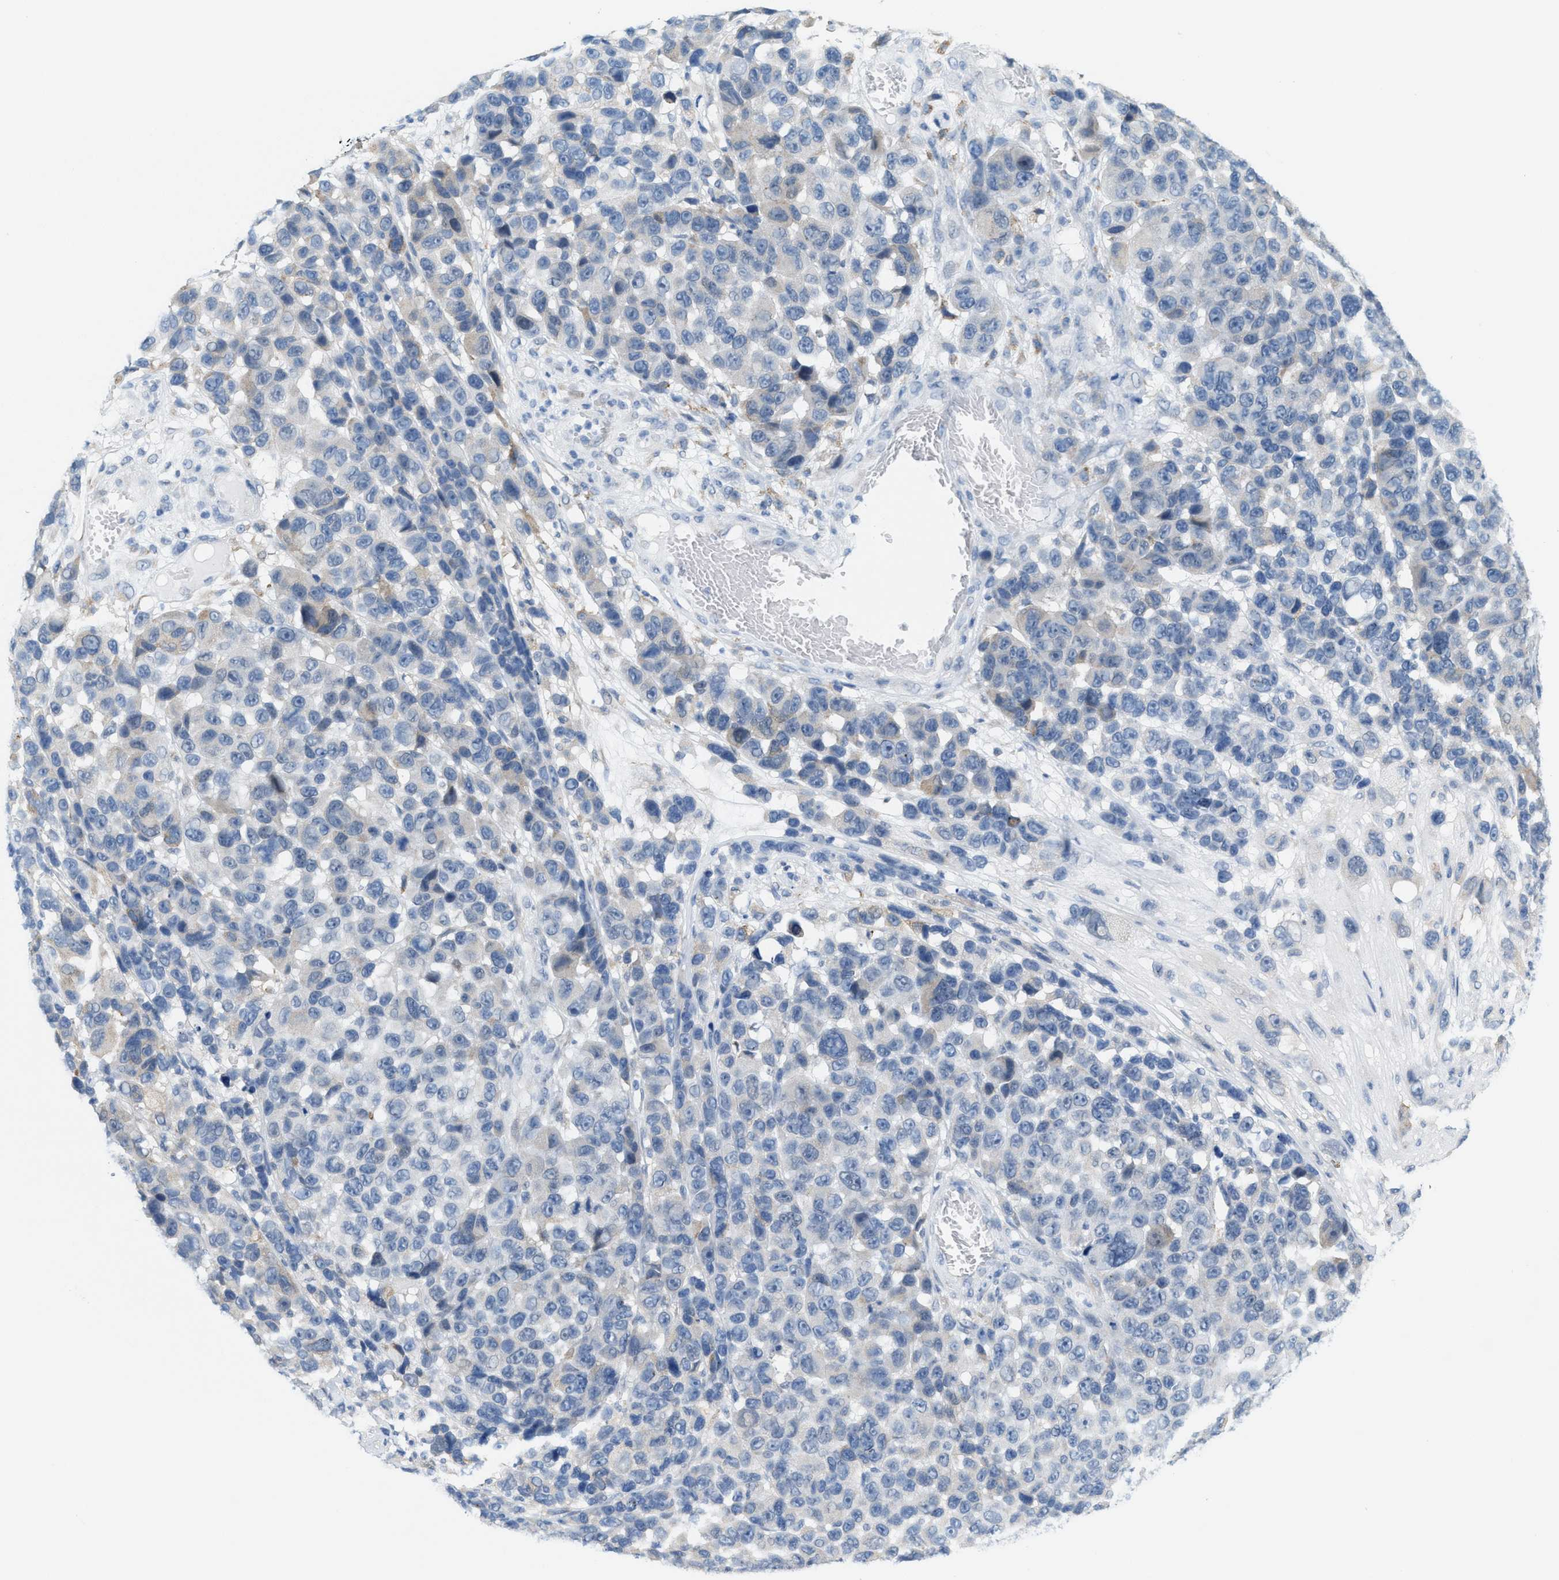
{"staining": {"intensity": "negative", "quantity": "none", "location": "none"}, "tissue": "melanoma", "cell_type": "Tumor cells", "image_type": "cancer", "snomed": [{"axis": "morphology", "description": "Malignant melanoma, NOS"}, {"axis": "topography", "description": "Skin"}], "caption": "DAB (3,3'-diaminobenzidine) immunohistochemical staining of malignant melanoma shows no significant positivity in tumor cells.", "gene": "KIFC3", "patient": {"sex": "male", "age": 53}}